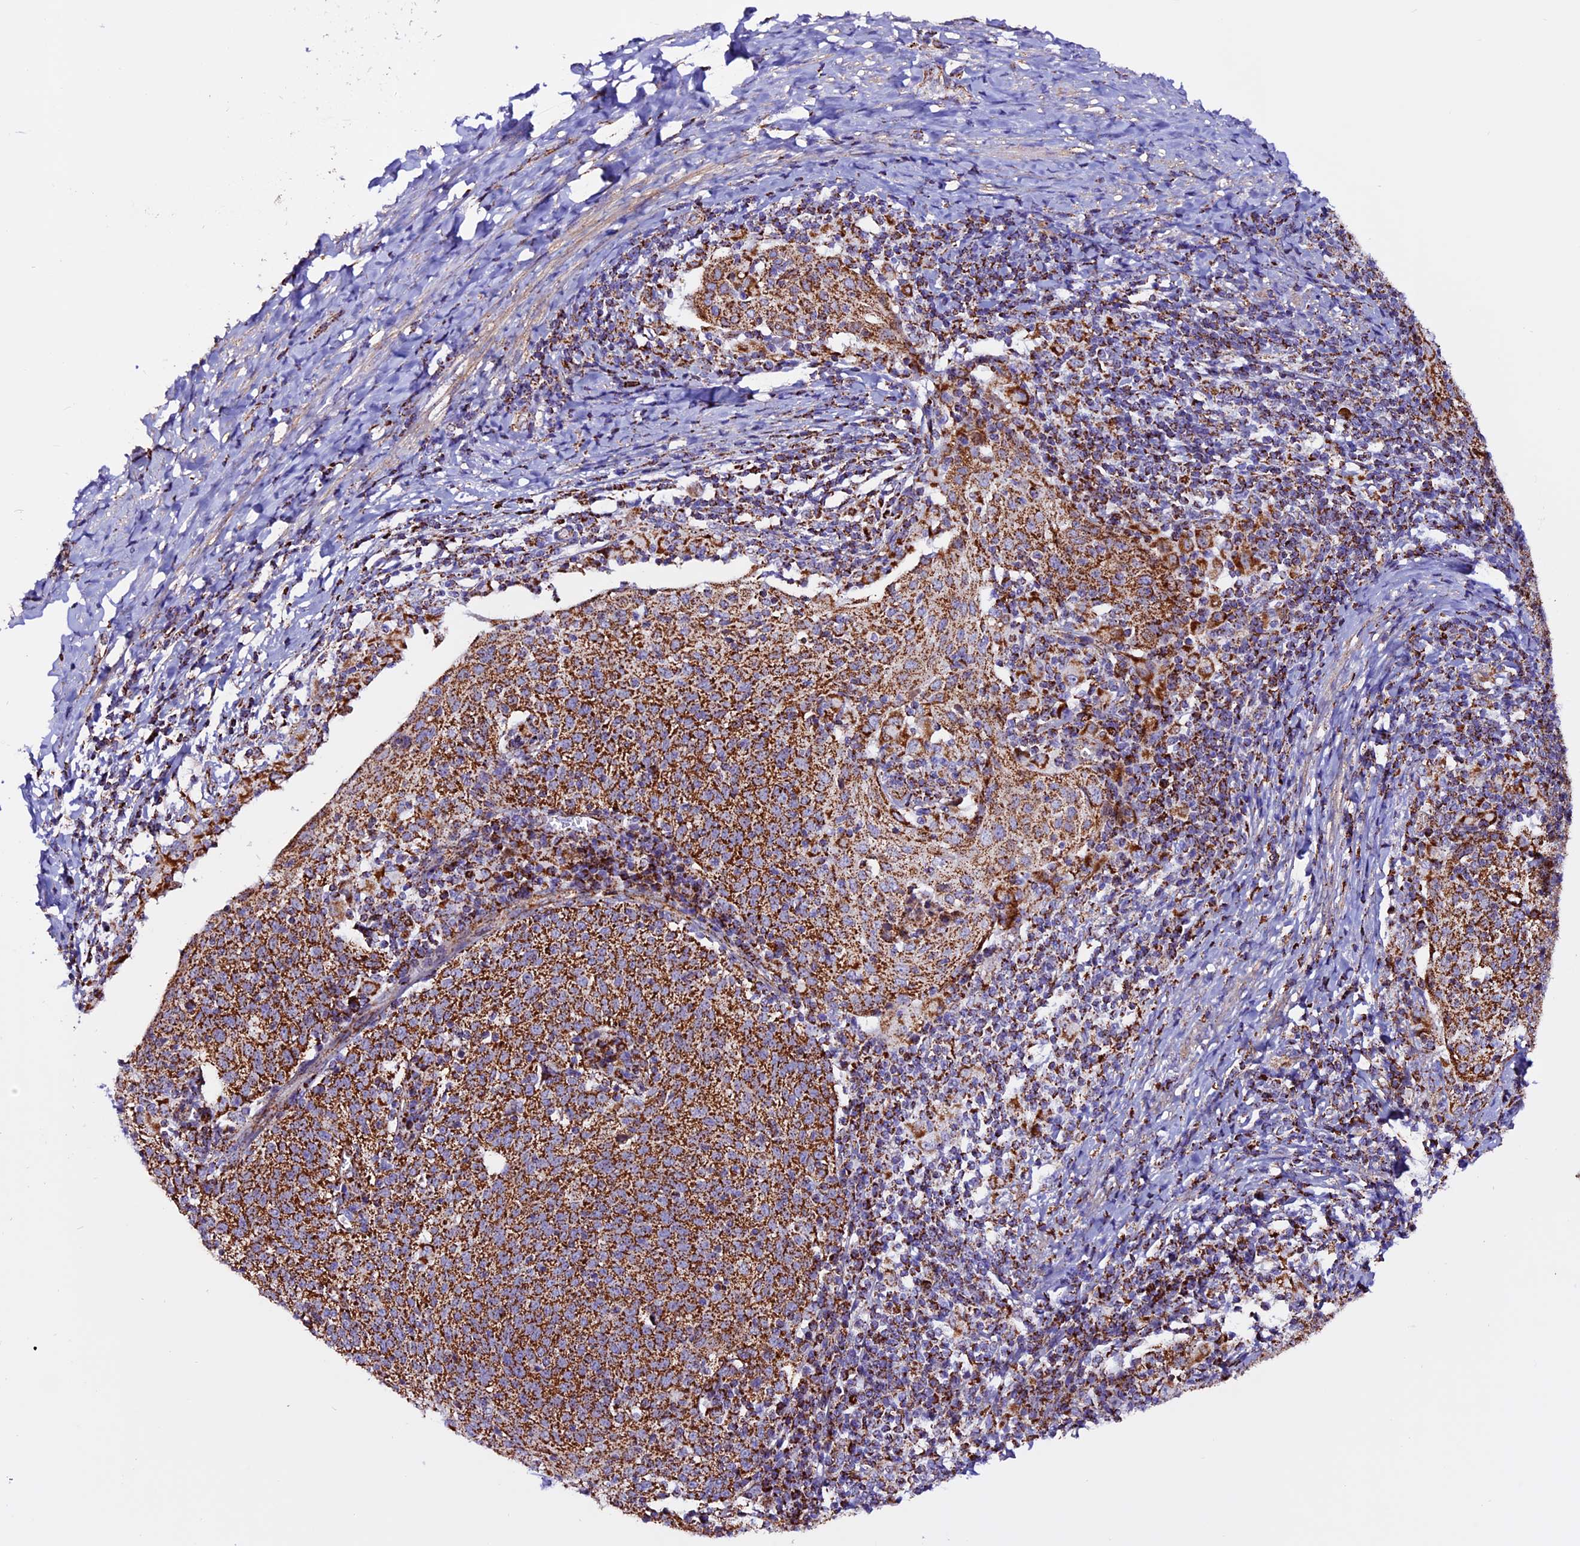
{"staining": {"intensity": "strong", "quantity": ">75%", "location": "cytoplasmic/membranous"}, "tissue": "cervical cancer", "cell_type": "Tumor cells", "image_type": "cancer", "snomed": [{"axis": "morphology", "description": "Squamous cell carcinoma, NOS"}, {"axis": "topography", "description": "Cervix"}], "caption": "This image displays IHC staining of human cervical cancer, with high strong cytoplasmic/membranous expression in about >75% of tumor cells.", "gene": "CX3CL1", "patient": {"sex": "female", "age": 52}}